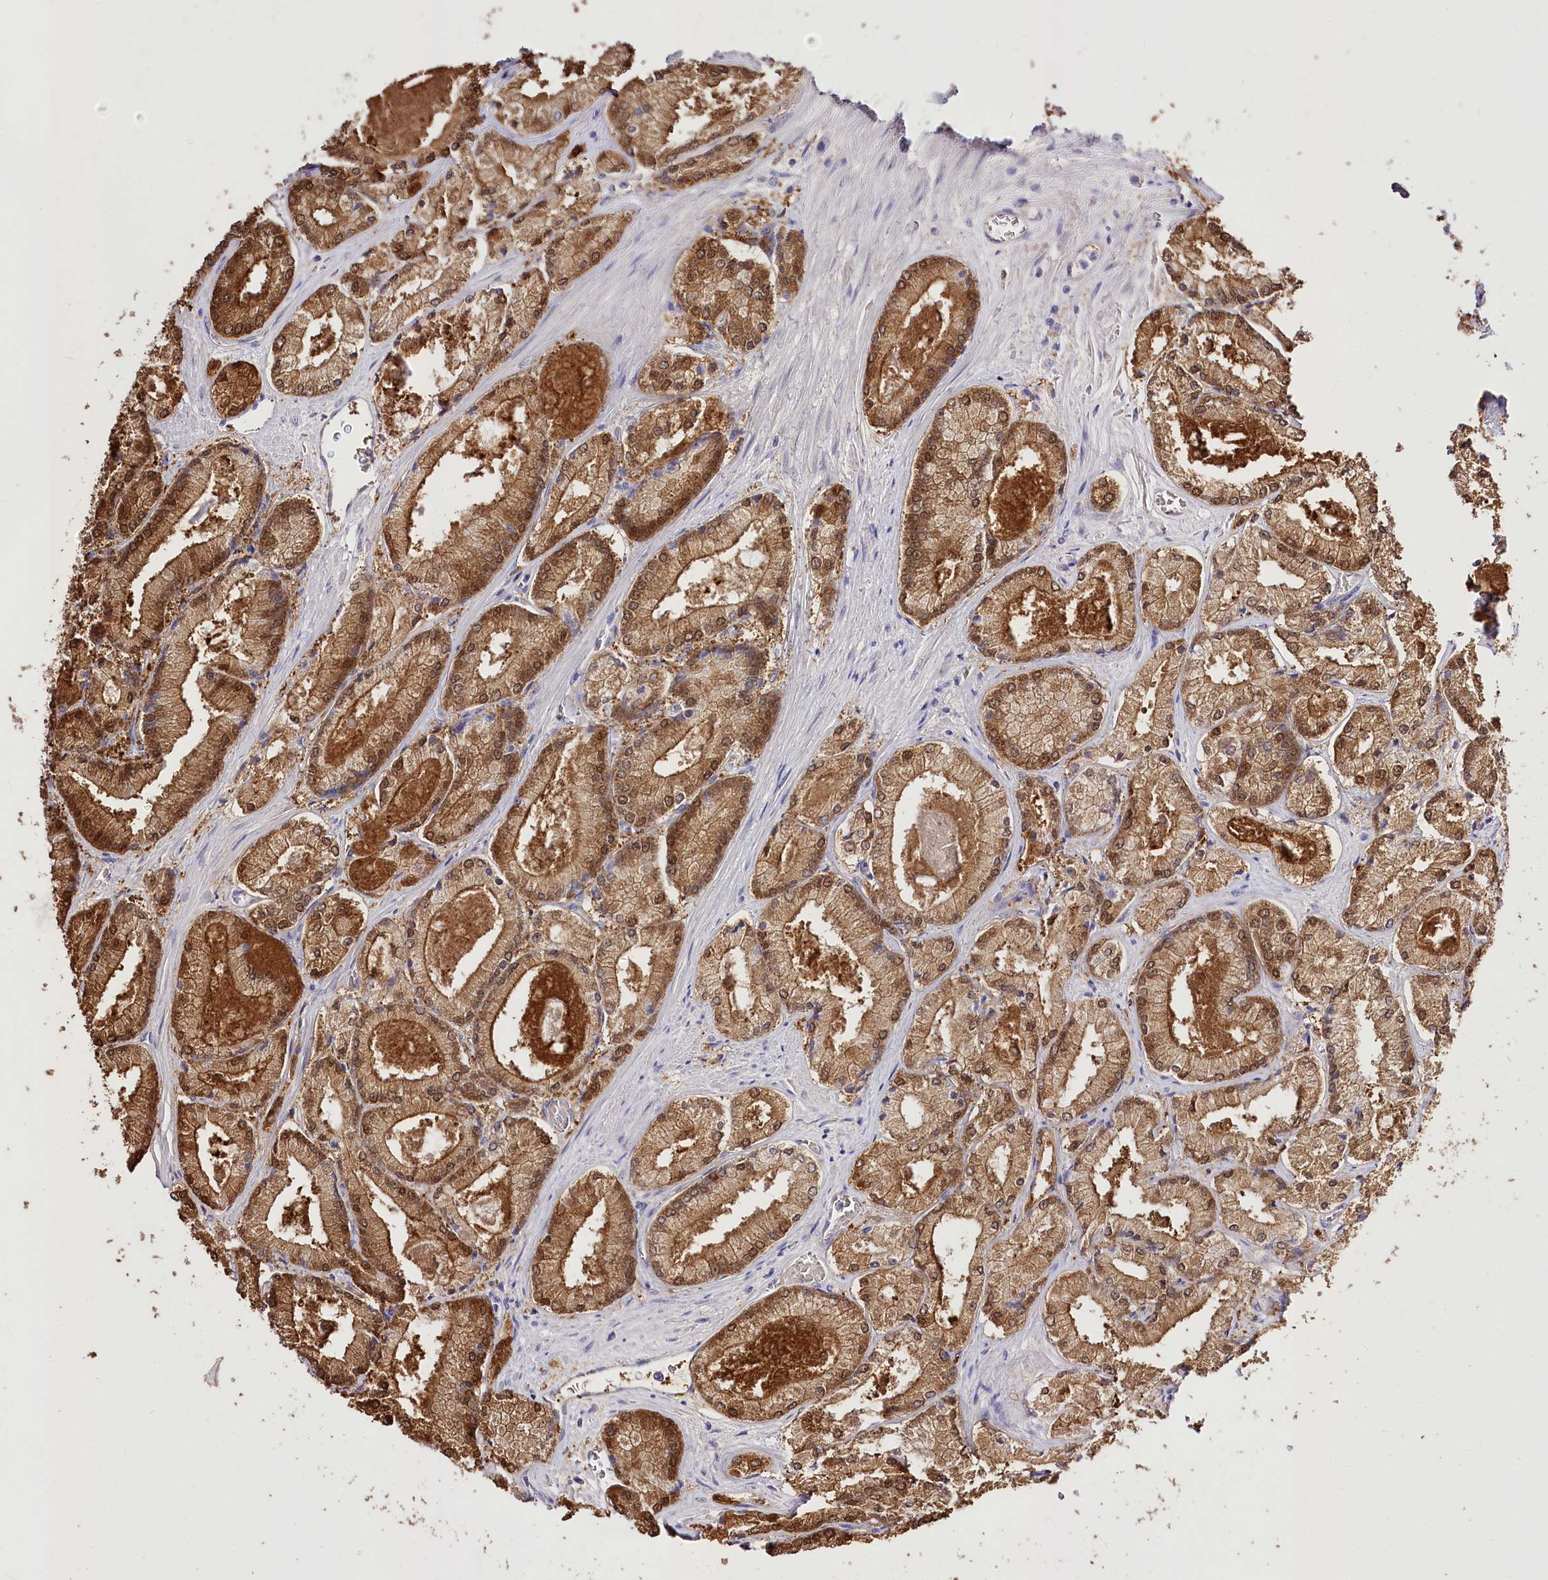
{"staining": {"intensity": "moderate", "quantity": ">75%", "location": "cytoplasmic/membranous,nuclear"}, "tissue": "prostate cancer", "cell_type": "Tumor cells", "image_type": "cancer", "snomed": [{"axis": "morphology", "description": "Adenocarcinoma, Low grade"}, {"axis": "topography", "description": "Prostate"}], "caption": "A medium amount of moderate cytoplasmic/membranous and nuclear staining is present in about >75% of tumor cells in prostate cancer (low-grade adenocarcinoma) tissue.", "gene": "R3HDM2", "patient": {"sex": "male", "age": 74}}